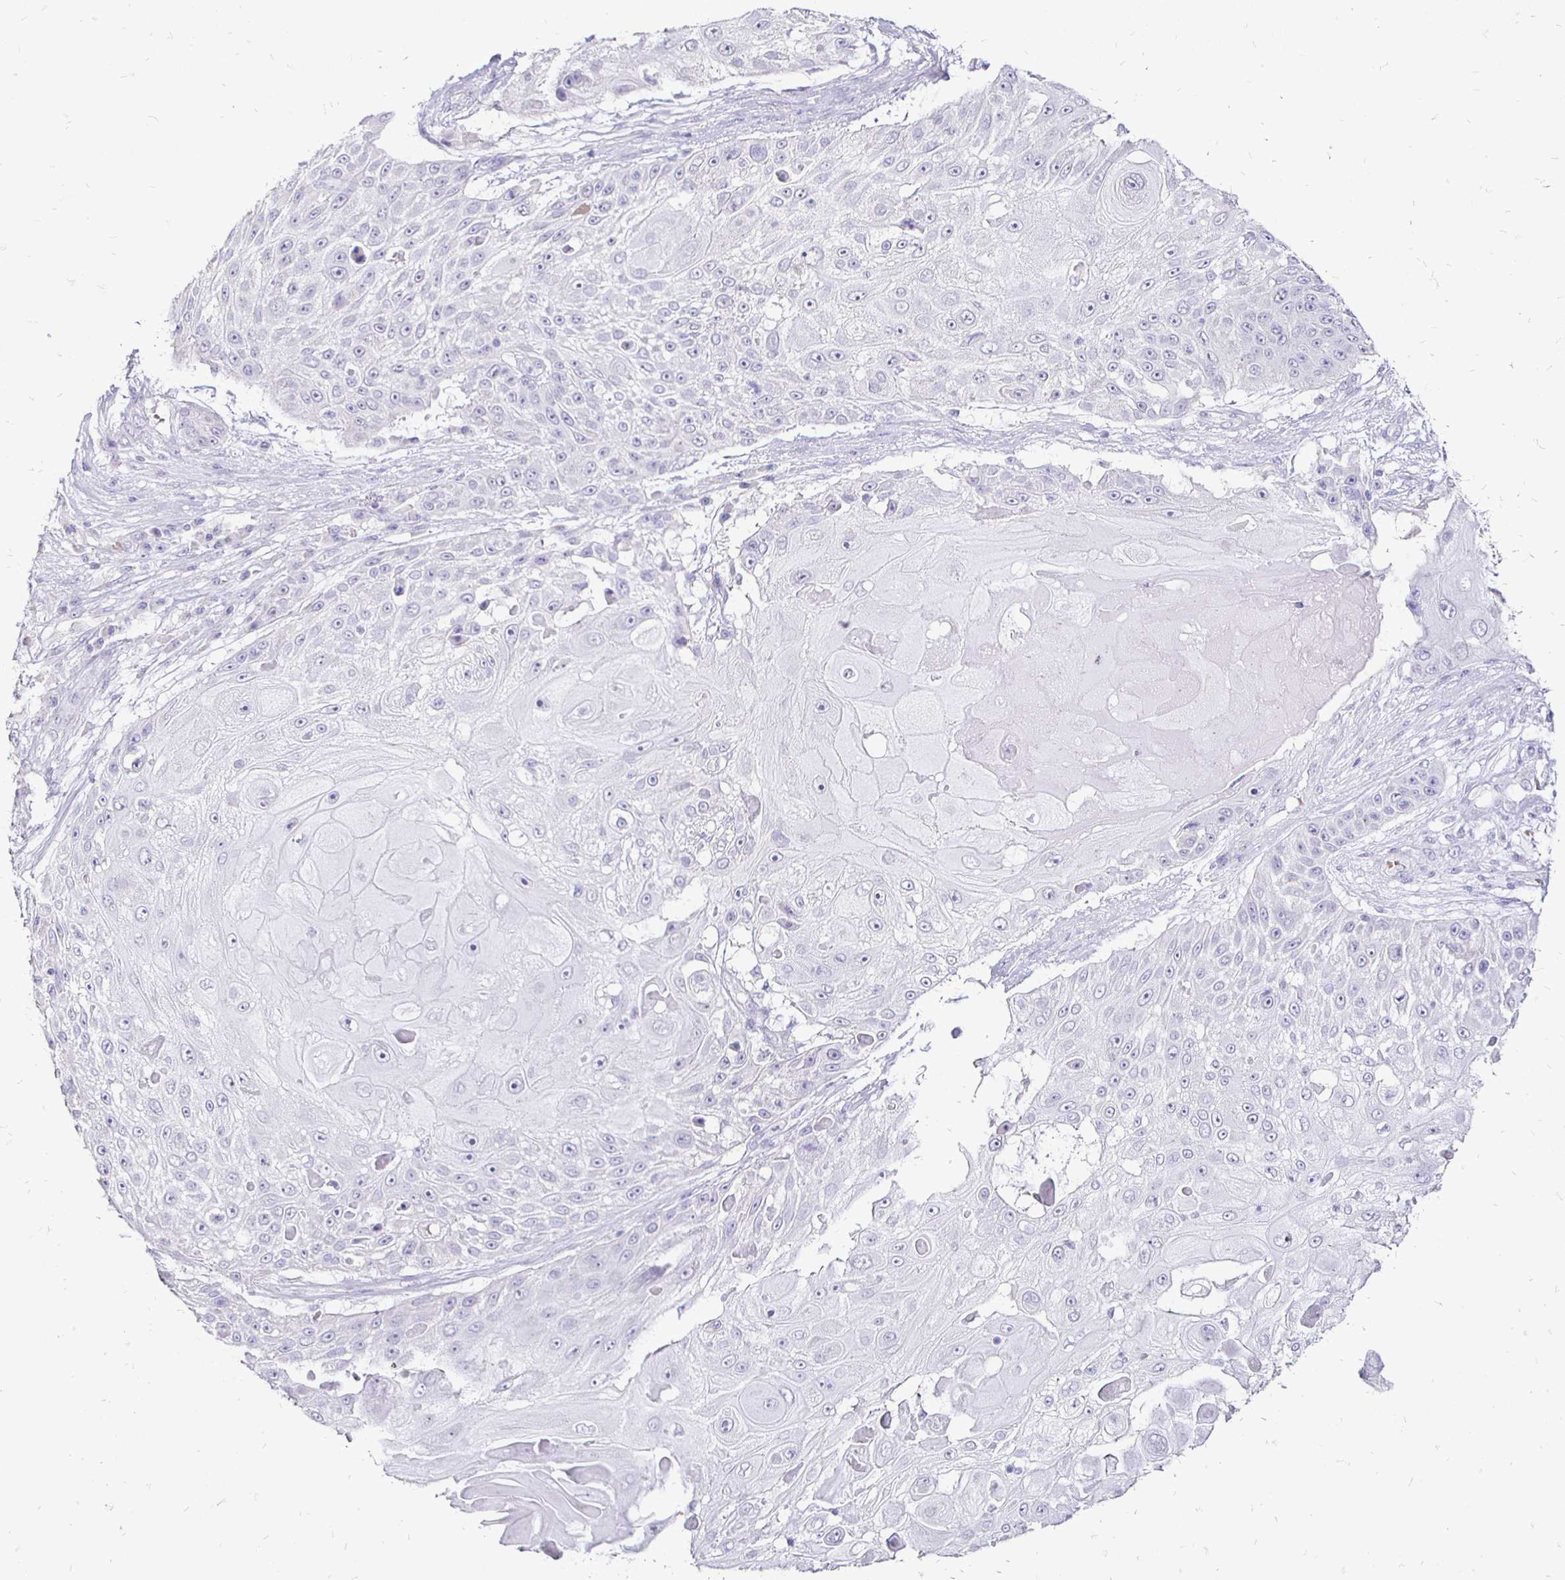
{"staining": {"intensity": "negative", "quantity": "none", "location": "none"}, "tissue": "skin cancer", "cell_type": "Tumor cells", "image_type": "cancer", "snomed": [{"axis": "morphology", "description": "Squamous cell carcinoma, NOS"}, {"axis": "topography", "description": "Skin"}], "caption": "DAB (3,3'-diaminobenzidine) immunohistochemical staining of squamous cell carcinoma (skin) reveals no significant staining in tumor cells. The staining is performed using DAB brown chromogen with nuclei counter-stained in using hematoxylin.", "gene": "IRGC", "patient": {"sex": "female", "age": 86}}